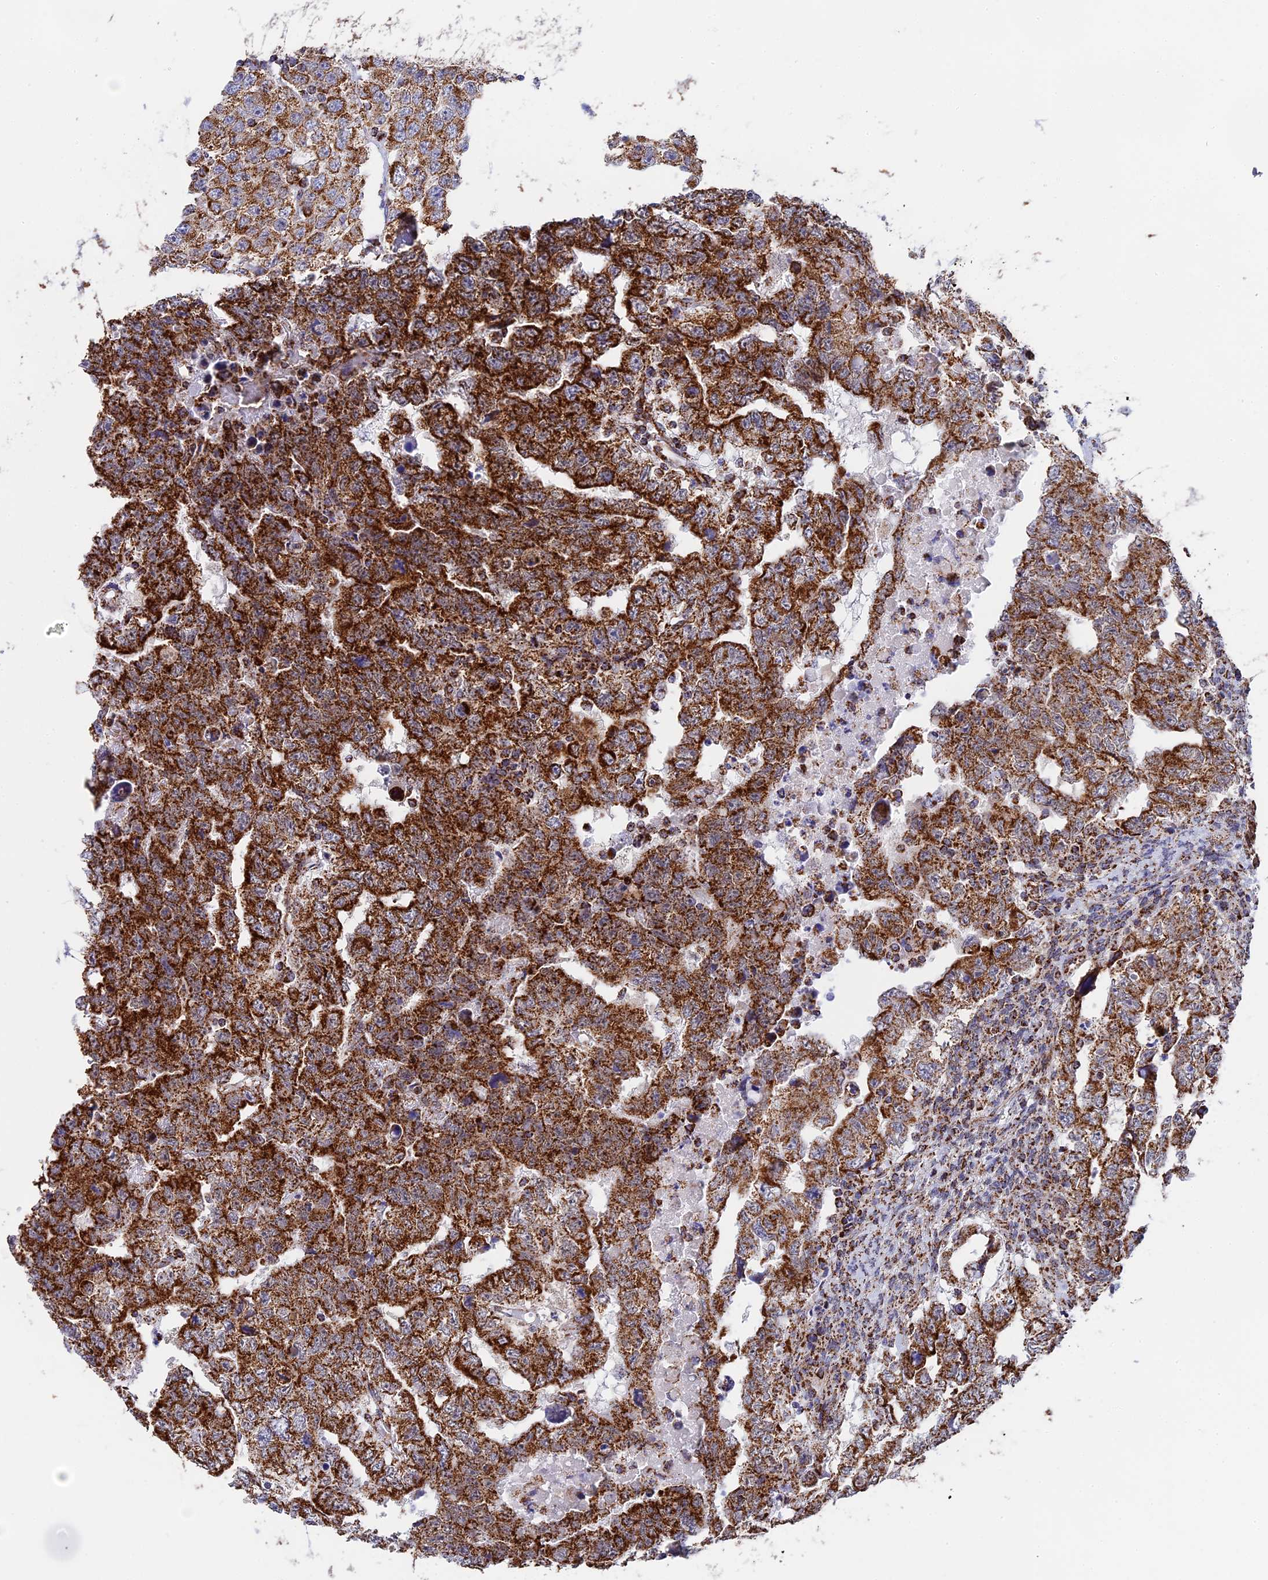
{"staining": {"intensity": "strong", "quantity": ">75%", "location": "cytoplasmic/membranous"}, "tissue": "testis cancer", "cell_type": "Tumor cells", "image_type": "cancer", "snomed": [{"axis": "morphology", "description": "Carcinoma, Embryonal, NOS"}, {"axis": "topography", "description": "Testis"}], "caption": "Testis cancer (embryonal carcinoma) was stained to show a protein in brown. There is high levels of strong cytoplasmic/membranous expression in about >75% of tumor cells.", "gene": "CDC16", "patient": {"sex": "male", "age": 36}}